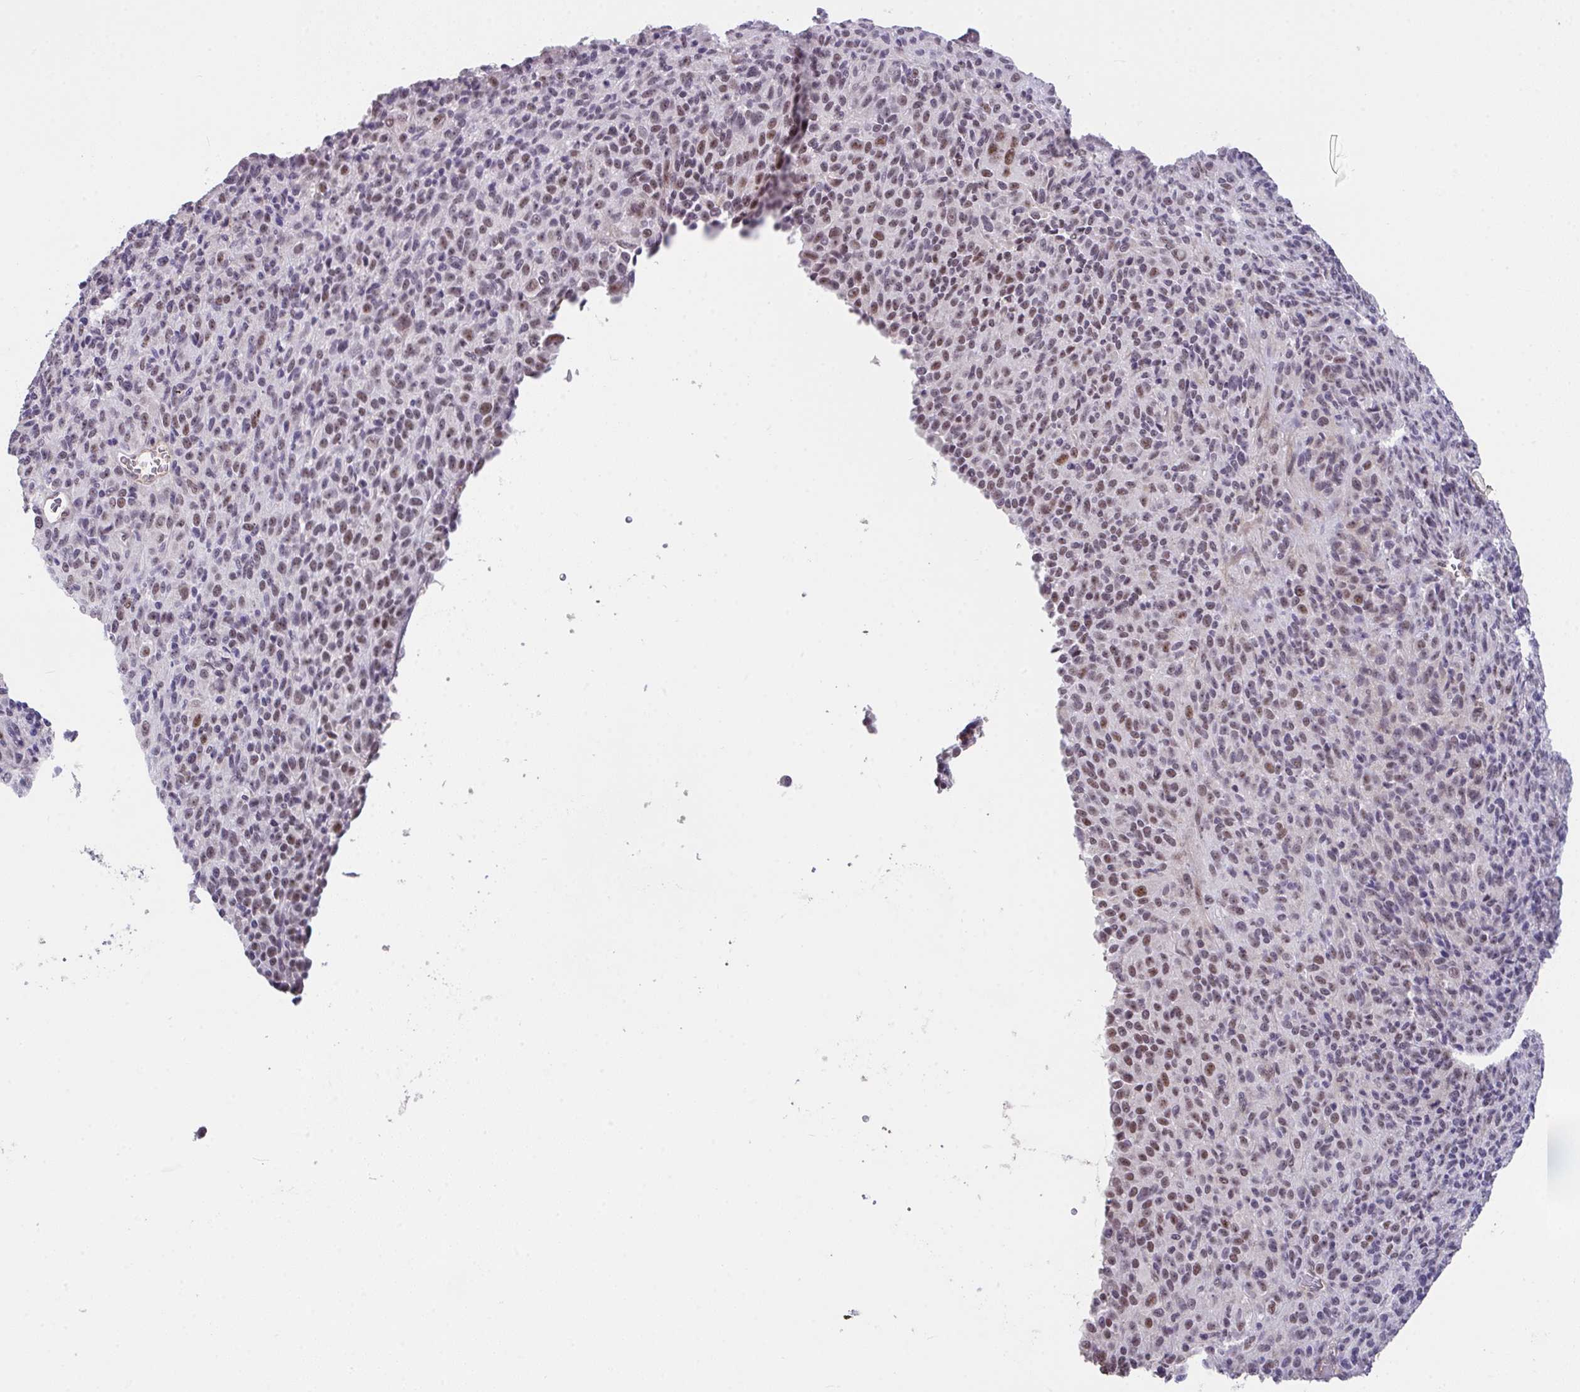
{"staining": {"intensity": "weak", "quantity": "25%-75%", "location": "nuclear"}, "tissue": "melanoma", "cell_type": "Tumor cells", "image_type": "cancer", "snomed": [{"axis": "morphology", "description": "Malignant melanoma, Metastatic site"}, {"axis": "topography", "description": "Brain"}], "caption": "Weak nuclear positivity is seen in approximately 25%-75% of tumor cells in malignant melanoma (metastatic site).", "gene": "RBBP6", "patient": {"sex": "female", "age": 56}}